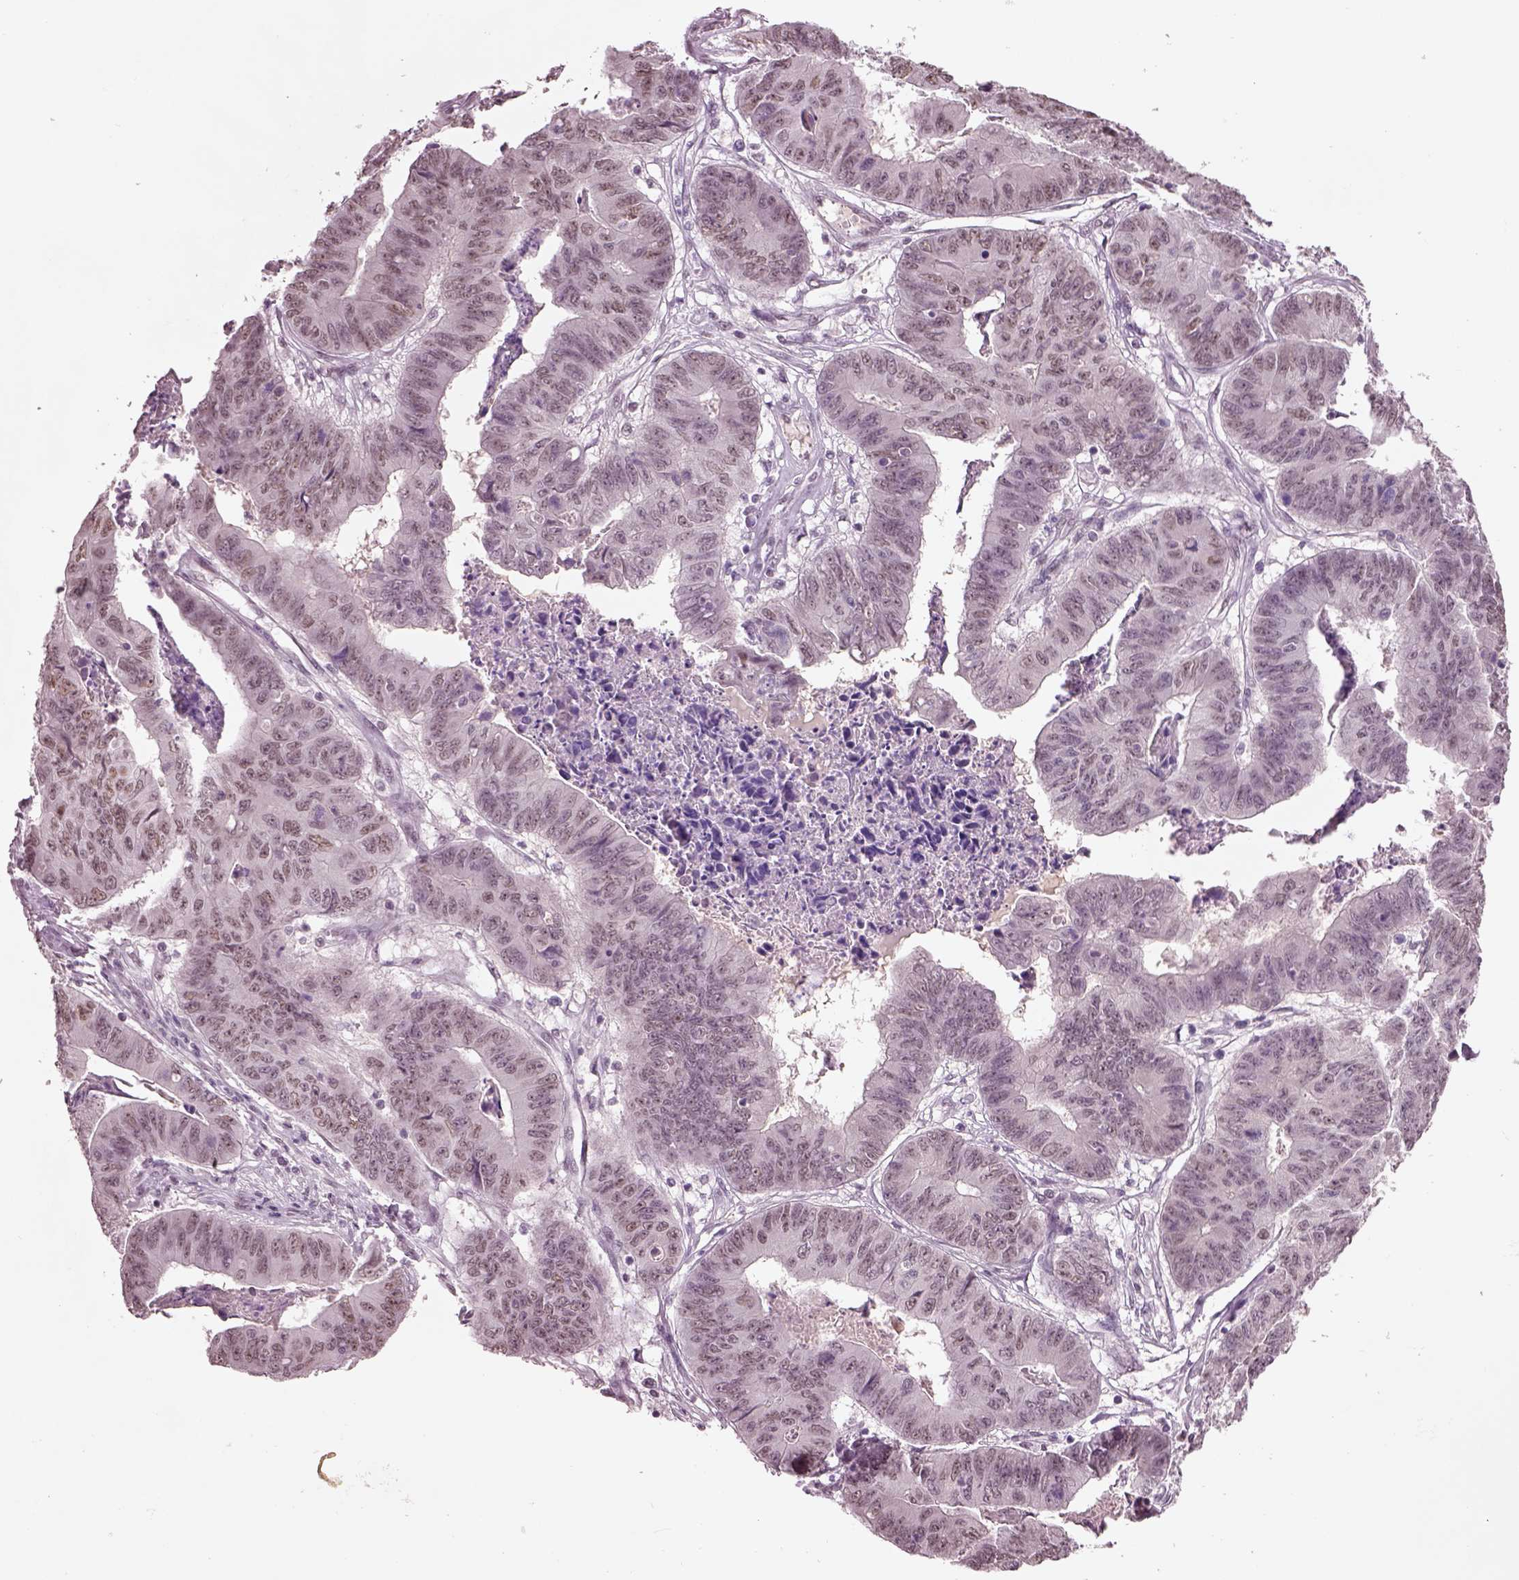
{"staining": {"intensity": "moderate", "quantity": "25%-75%", "location": "nuclear"}, "tissue": "stomach cancer", "cell_type": "Tumor cells", "image_type": "cancer", "snomed": [{"axis": "morphology", "description": "Adenocarcinoma, NOS"}, {"axis": "topography", "description": "Stomach, lower"}], "caption": "Stomach cancer (adenocarcinoma) stained with a brown dye reveals moderate nuclear positive staining in about 25%-75% of tumor cells.", "gene": "SEPHS1", "patient": {"sex": "male", "age": 77}}